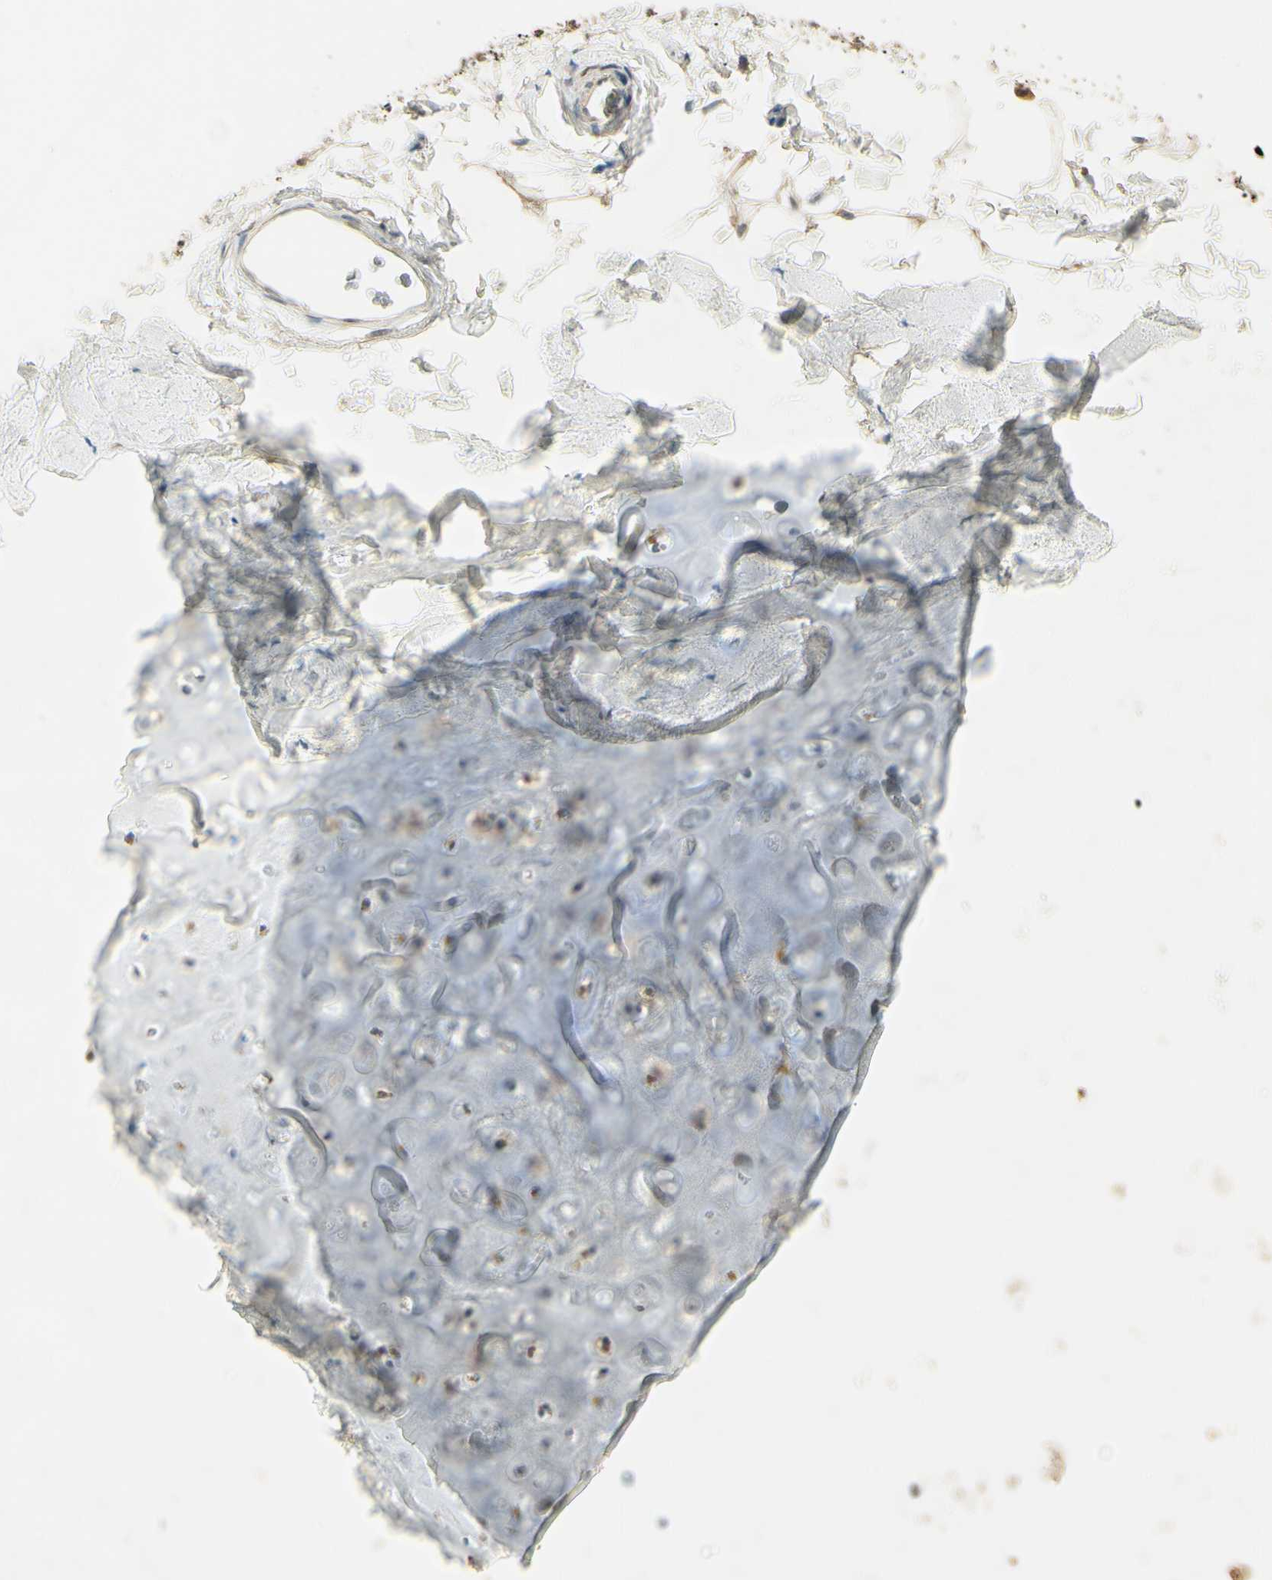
{"staining": {"intensity": "moderate", "quantity": ">75%", "location": "cytoplasmic/membranous"}, "tissue": "adipose tissue", "cell_type": "Adipocytes", "image_type": "normal", "snomed": [{"axis": "morphology", "description": "Normal tissue, NOS"}, {"axis": "topography", "description": "Cartilage tissue"}, {"axis": "topography", "description": "Bronchus"}], "caption": "Adipocytes display moderate cytoplasmic/membranous expression in about >75% of cells in normal adipose tissue. (IHC, brightfield microscopy, high magnification).", "gene": "UXS1", "patient": {"sex": "female", "age": 73}}